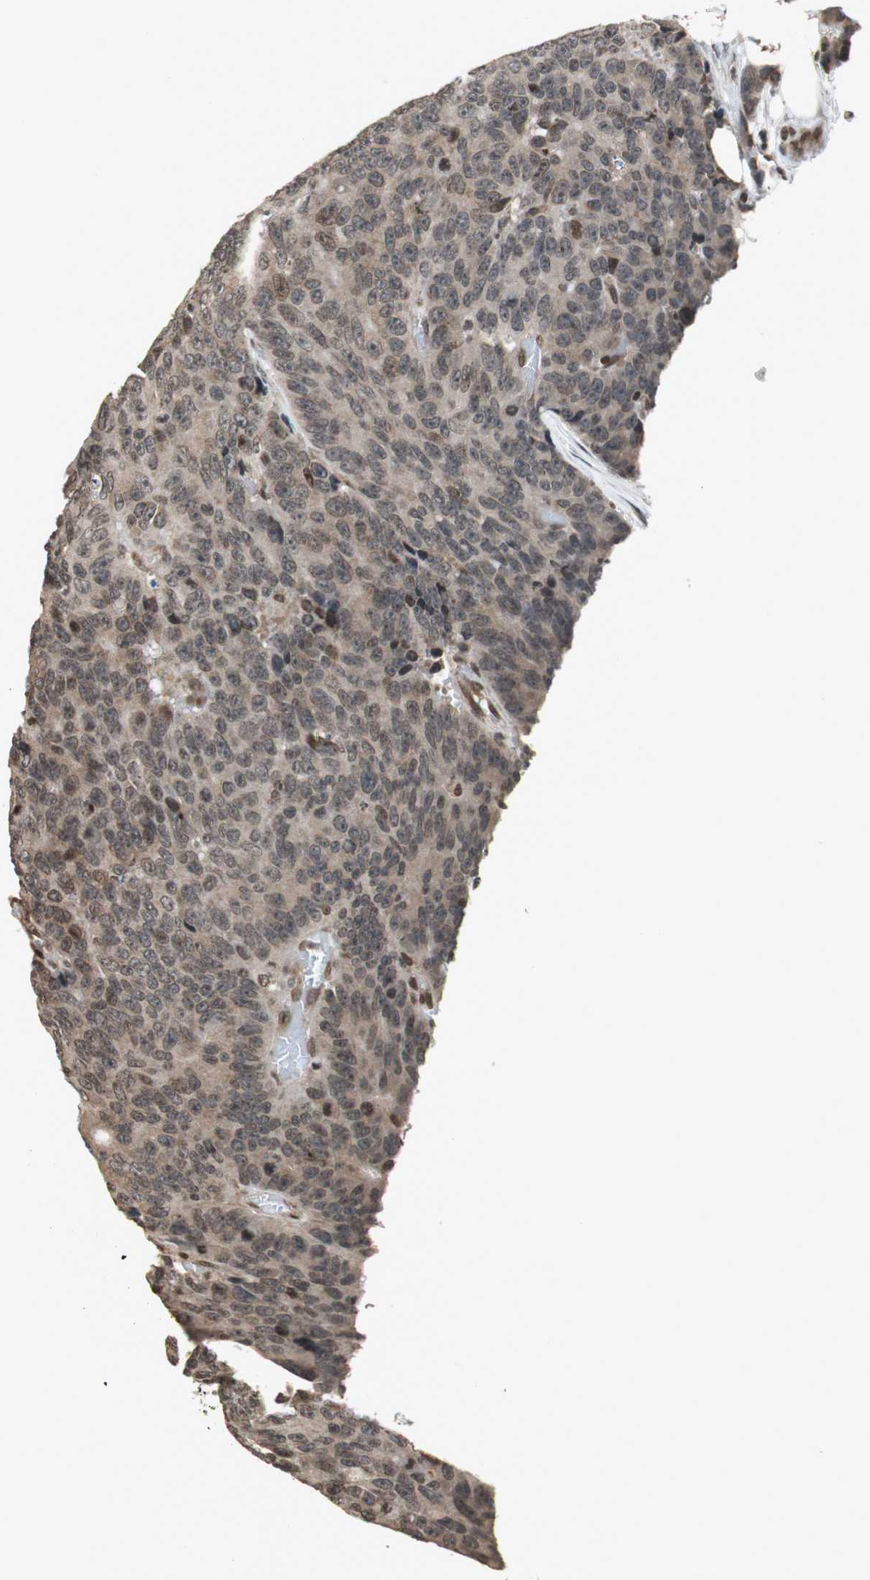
{"staining": {"intensity": "weak", "quantity": ">75%", "location": "cytoplasmic/membranous,nuclear"}, "tissue": "colorectal cancer", "cell_type": "Tumor cells", "image_type": "cancer", "snomed": [{"axis": "morphology", "description": "Adenocarcinoma, NOS"}, {"axis": "topography", "description": "Colon"}], "caption": "Adenocarcinoma (colorectal) stained with a protein marker shows weak staining in tumor cells.", "gene": "REST", "patient": {"sex": "female", "age": 86}}